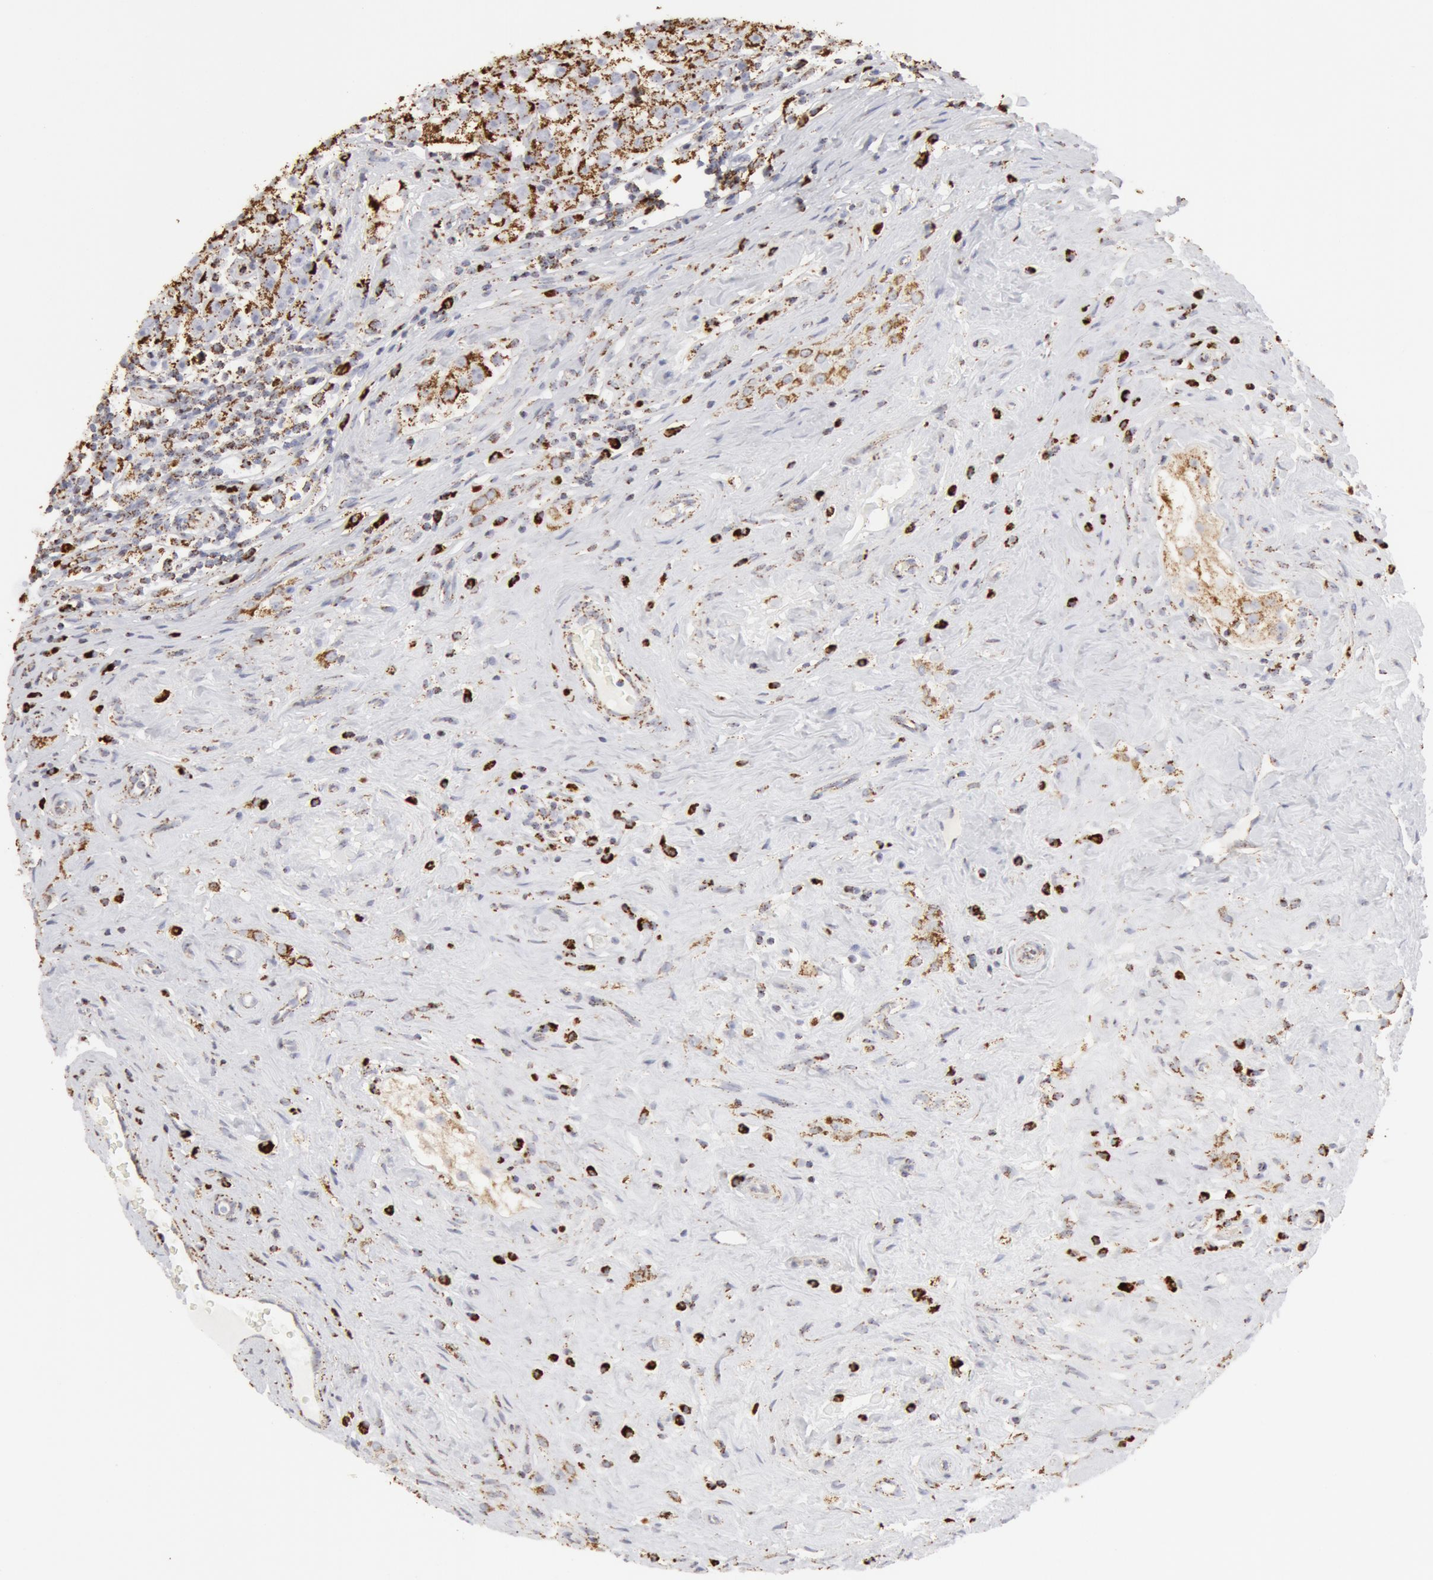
{"staining": {"intensity": "strong", "quantity": ">75%", "location": "cytoplasmic/membranous"}, "tissue": "testis cancer", "cell_type": "Tumor cells", "image_type": "cancer", "snomed": [{"axis": "morphology", "description": "Seminoma, NOS"}, {"axis": "topography", "description": "Testis"}], "caption": "The micrograph exhibits immunohistochemical staining of testis cancer. There is strong cytoplasmic/membranous expression is present in about >75% of tumor cells. (DAB IHC with brightfield microscopy, high magnification).", "gene": "ATP5F1B", "patient": {"sex": "male", "age": 32}}